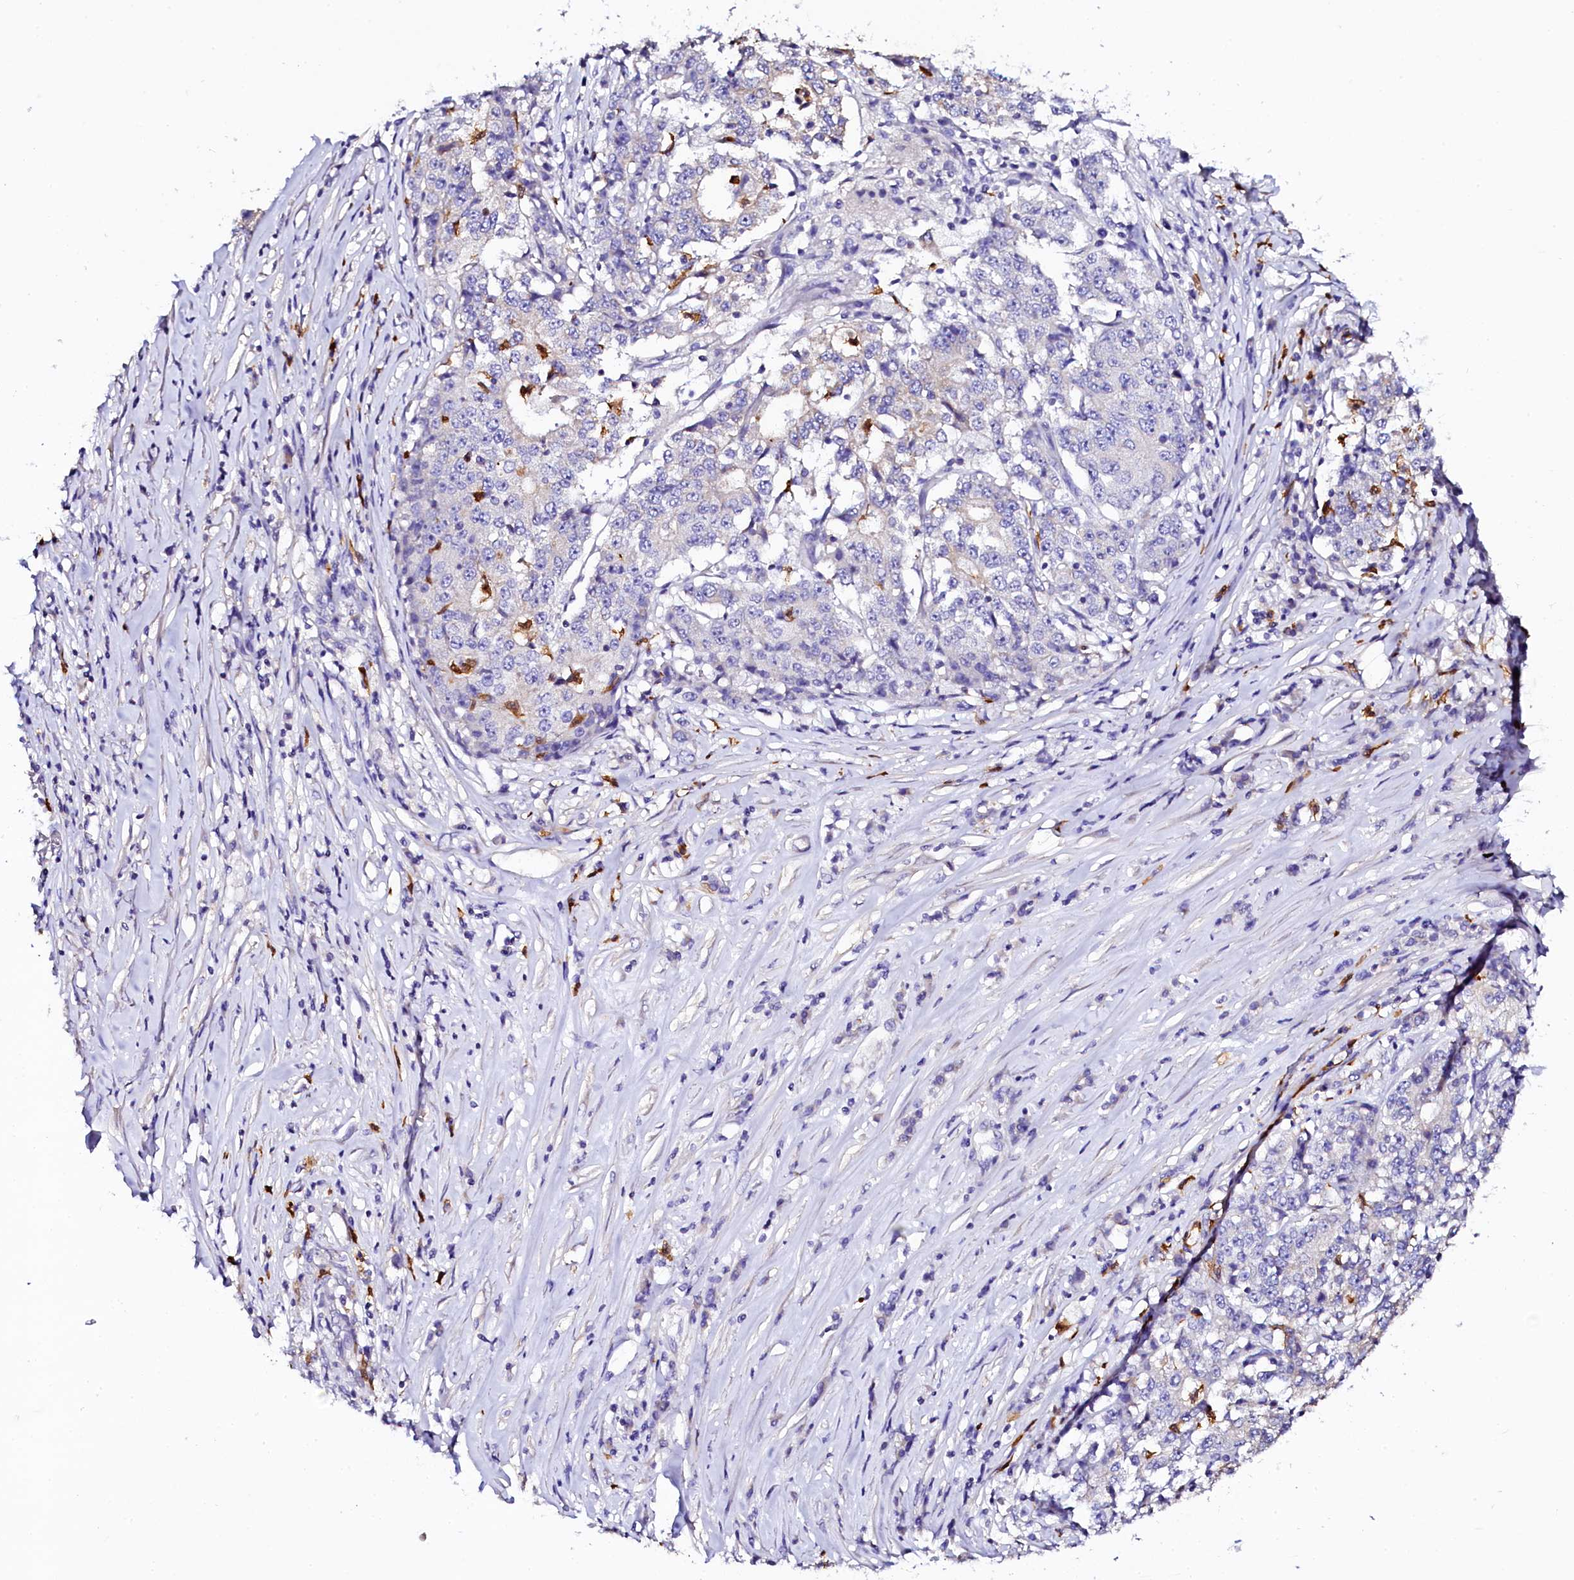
{"staining": {"intensity": "negative", "quantity": "none", "location": "none"}, "tissue": "stomach cancer", "cell_type": "Tumor cells", "image_type": "cancer", "snomed": [{"axis": "morphology", "description": "Adenocarcinoma, NOS"}, {"axis": "topography", "description": "Stomach"}], "caption": "Tumor cells are negative for protein expression in human stomach adenocarcinoma. The staining is performed using DAB brown chromogen with nuclei counter-stained in using hematoxylin.", "gene": "NAA16", "patient": {"sex": "male", "age": 59}}